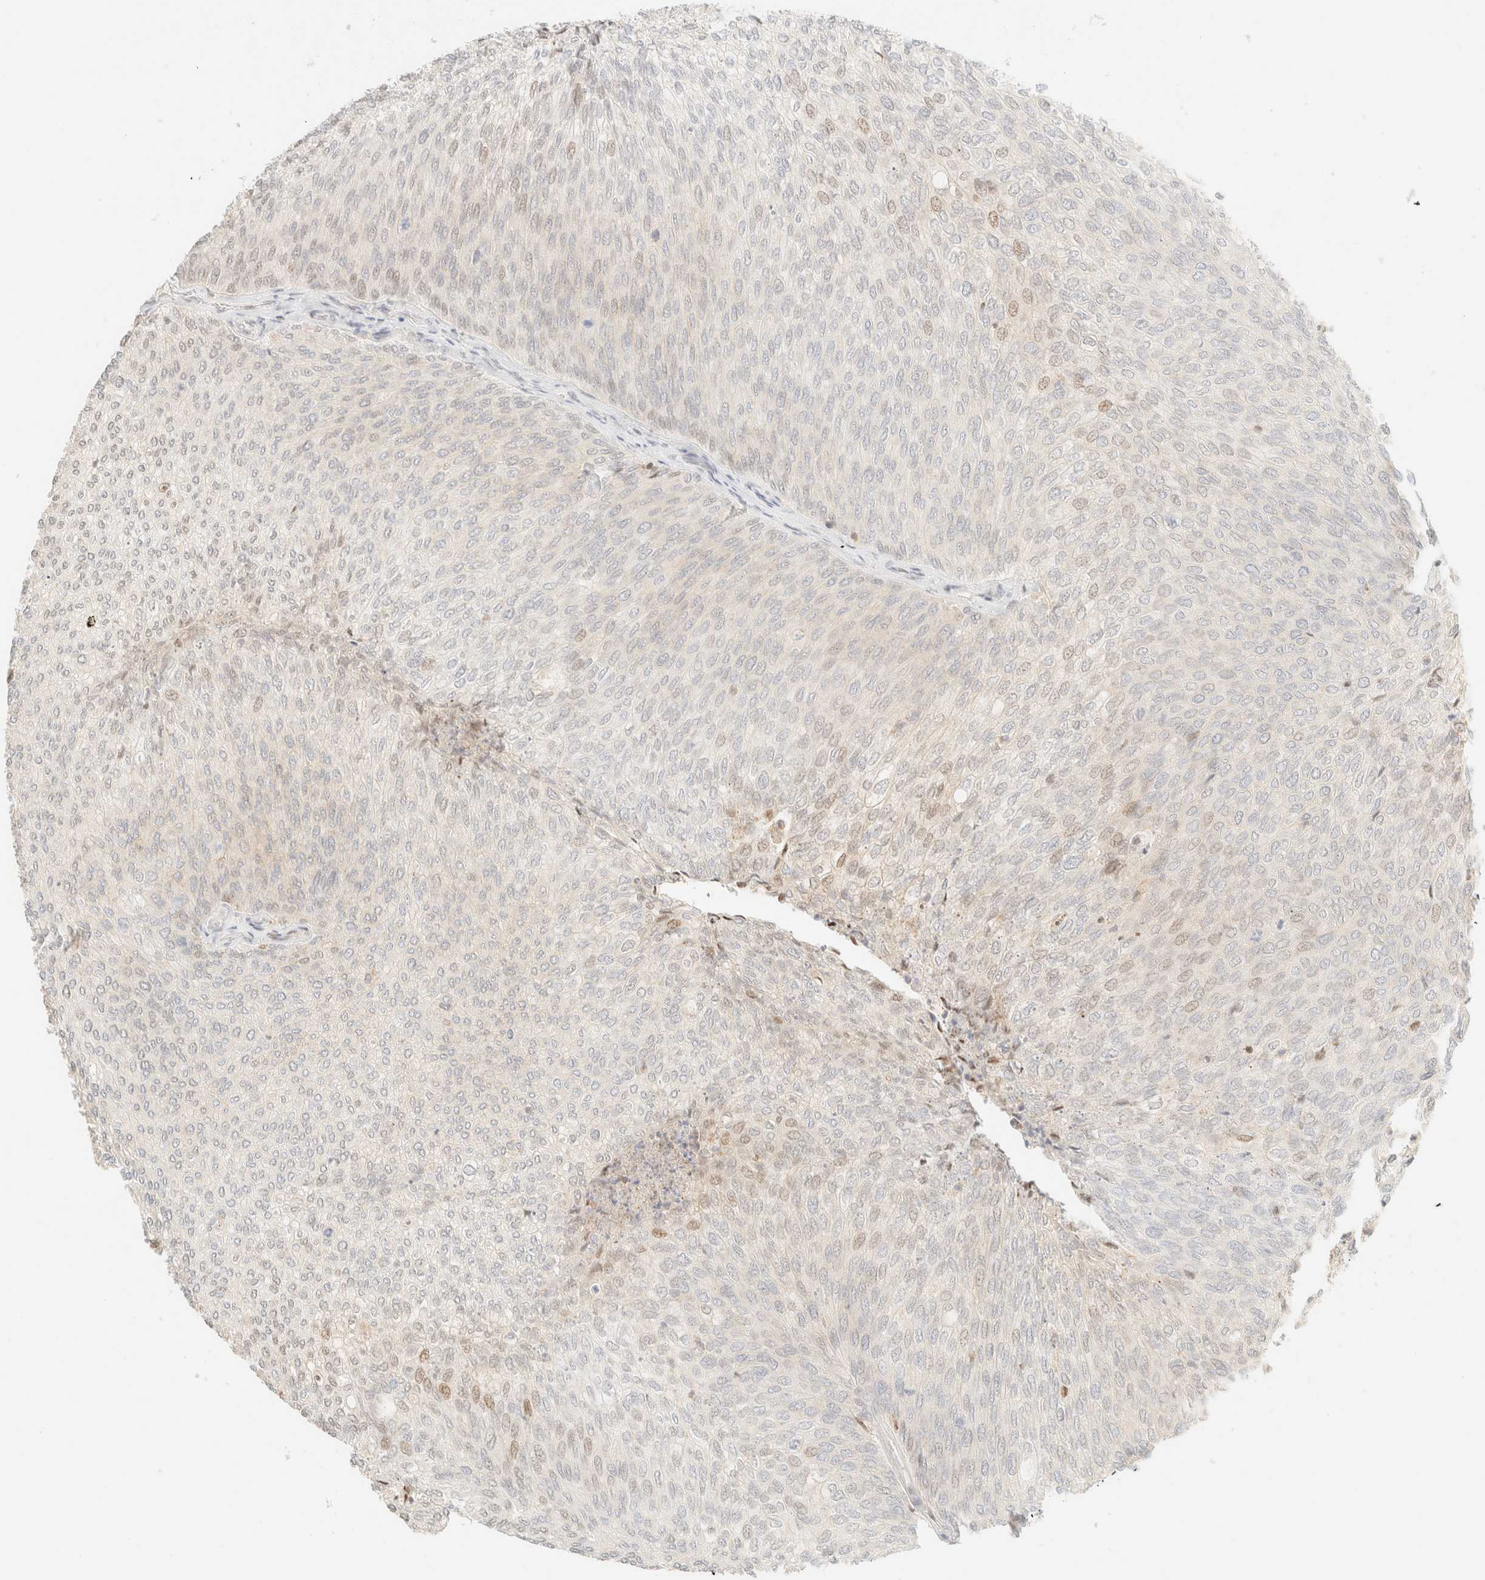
{"staining": {"intensity": "moderate", "quantity": "<25%", "location": "nuclear"}, "tissue": "urothelial cancer", "cell_type": "Tumor cells", "image_type": "cancer", "snomed": [{"axis": "morphology", "description": "Urothelial carcinoma, Low grade"}, {"axis": "topography", "description": "Urinary bladder"}], "caption": "Immunohistochemical staining of human urothelial cancer demonstrates low levels of moderate nuclear protein positivity in about <25% of tumor cells.", "gene": "TSR1", "patient": {"sex": "female", "age": 79}}